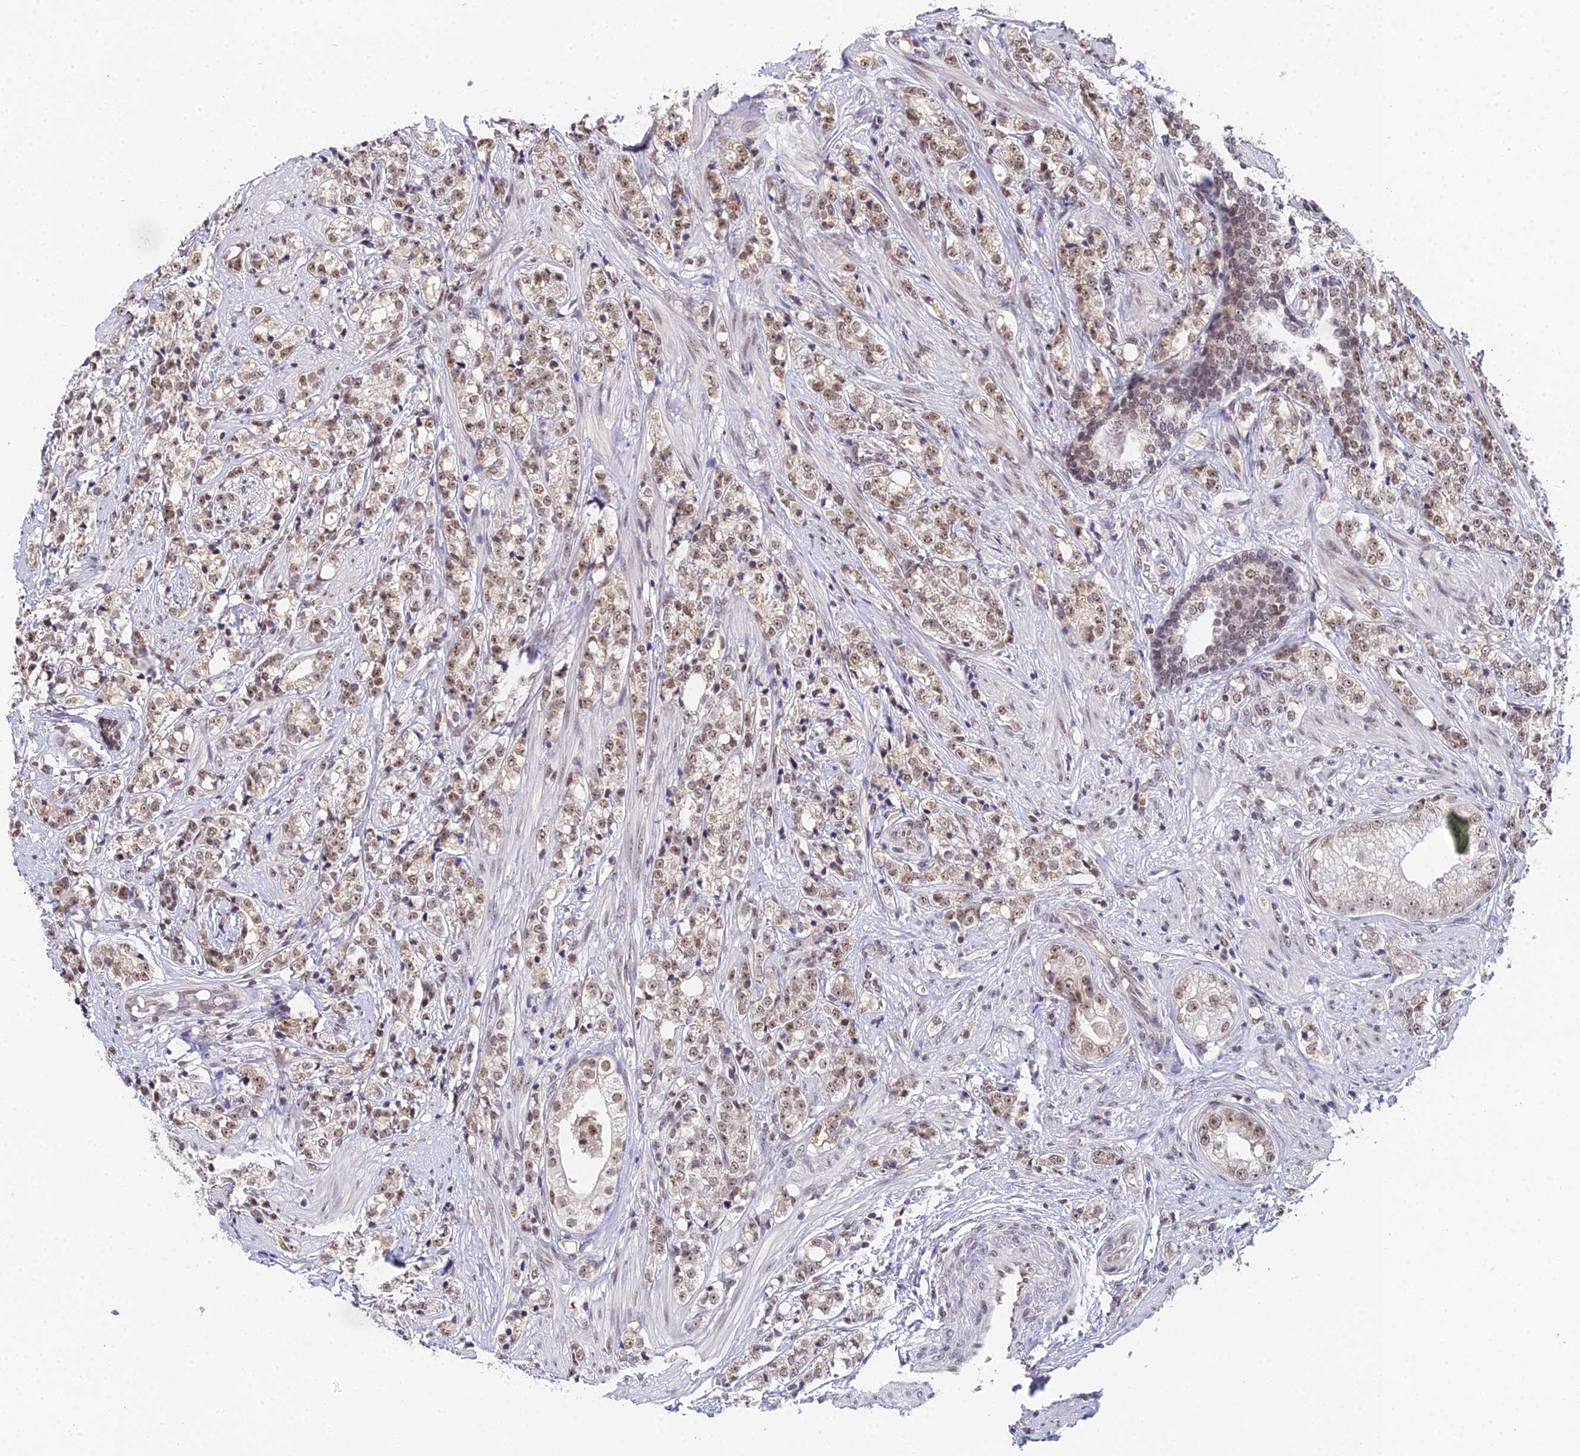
{"staining": {"intensity": "moderate", "quantity": ">75%", "location": "nuclear"}, "tissue": "prostate cancer", "cell_type": "Tumor cells", "image_type": "cancer", "snomed": [{"axis": "morphology", "description": "Adenocarcinoma, High grade"}, {"axis": "topography", "description": "Prostate"}], "caption": "Prostate cancer (adenocarcinoma (high-grade)) tissue displays moderate nuclear expression in about >75% of tumor cells", "gene": "EXOSC3", "patient": {"sex": "male", "age": 69}}